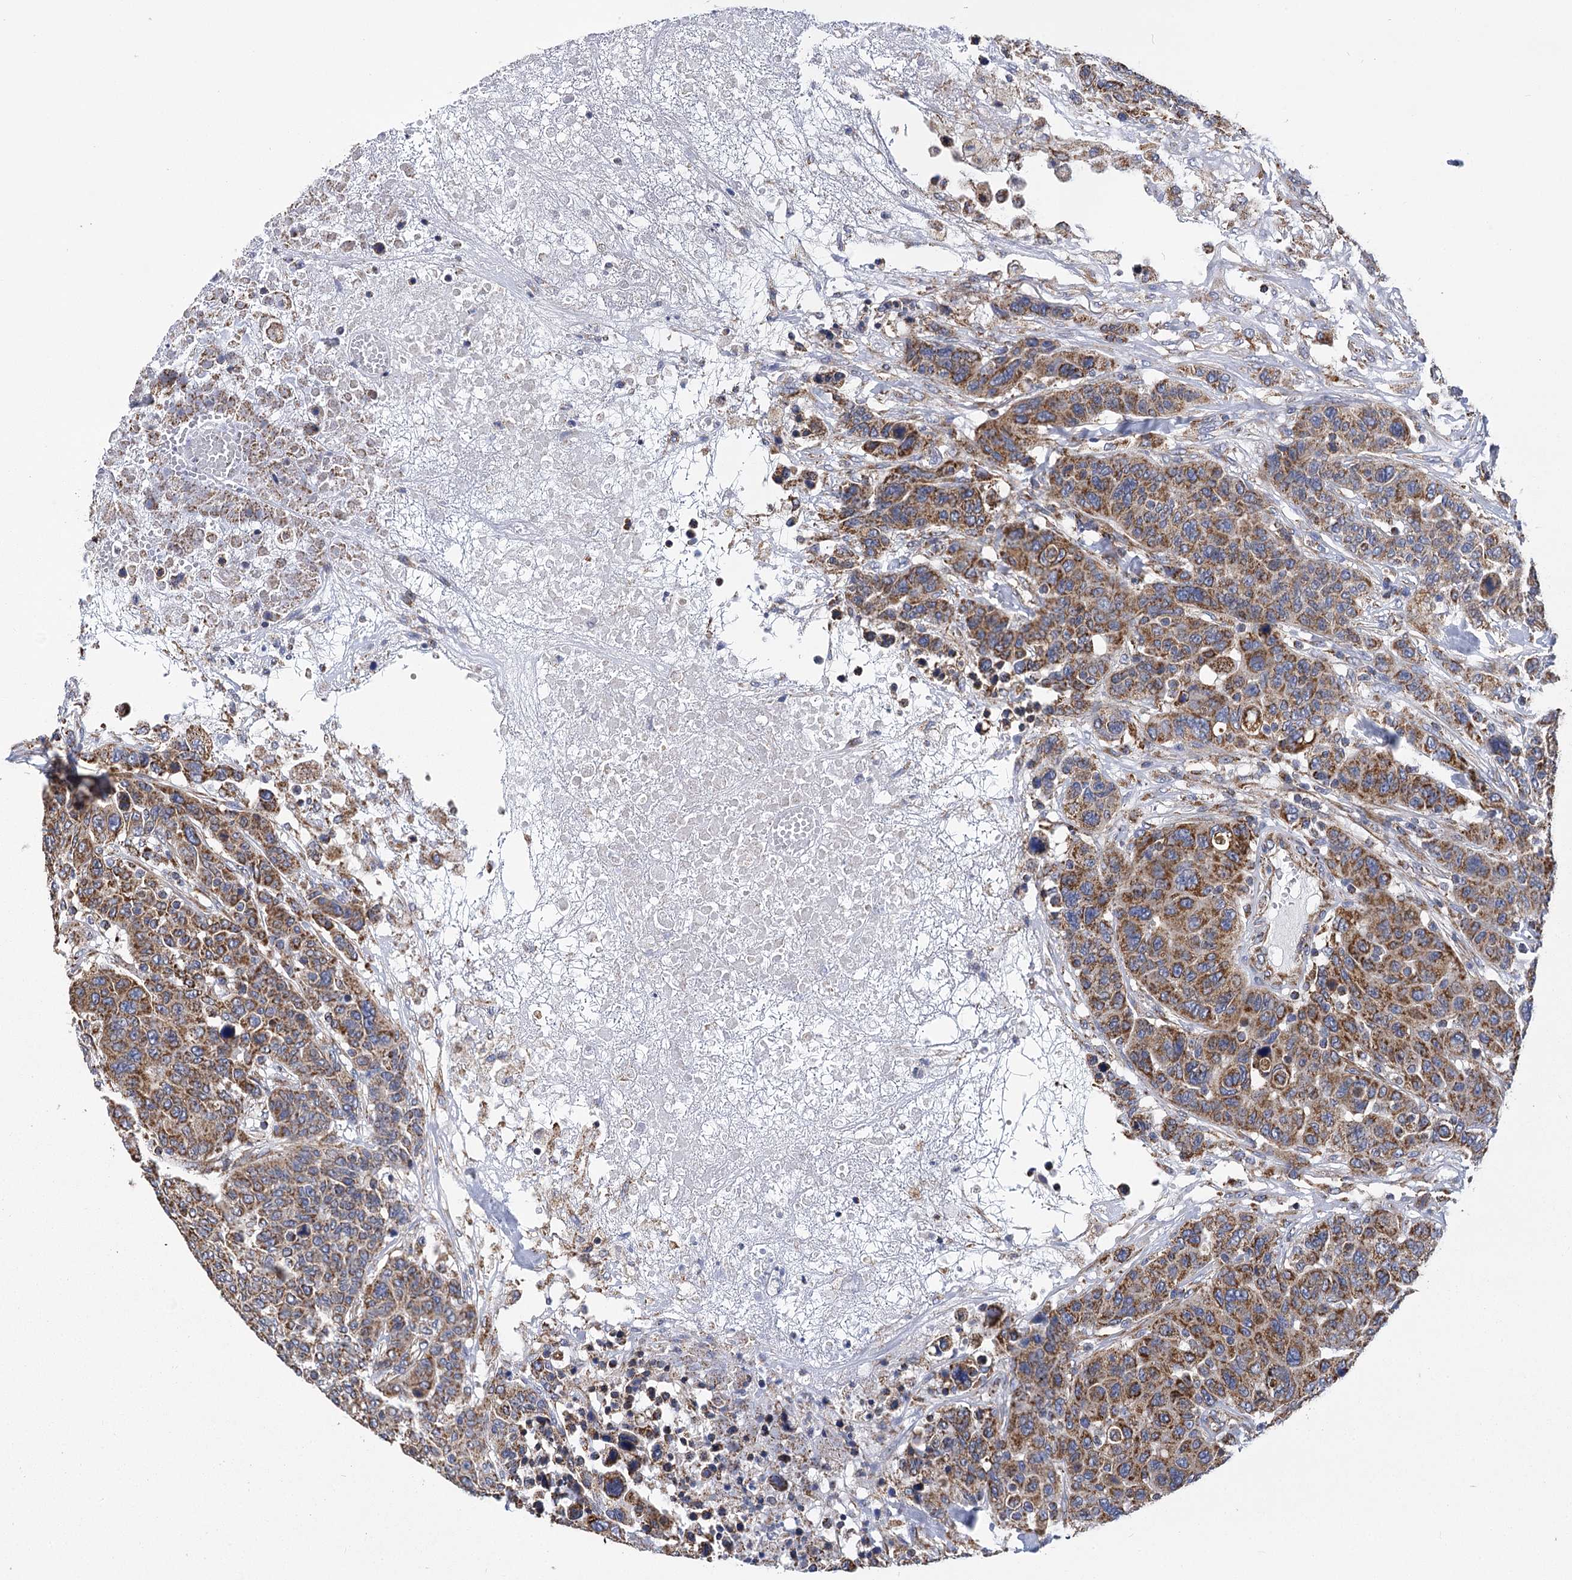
{"staining": {"intensity": "strong", "quantity": ">75%", "location": "cytoplasmic/membranous"}, "tissue": "breast cancer", "cell_type": "Tumor cells", "image_type": "cancer", "snomed": [{"axis": "morphology", "description": "Duct carcinoma"}, {"axis": "topography", "description": "Breast"}], "caption": "DAB immunohistochemical staining of human breast cancer (invasive ductal carcinoma) demonstrates strong cytoplasmic/membranous protein expression in approximately >75% of tumor cells.", "gene": "CCDC73", "patient": {"sex": "female", "age": 37}}